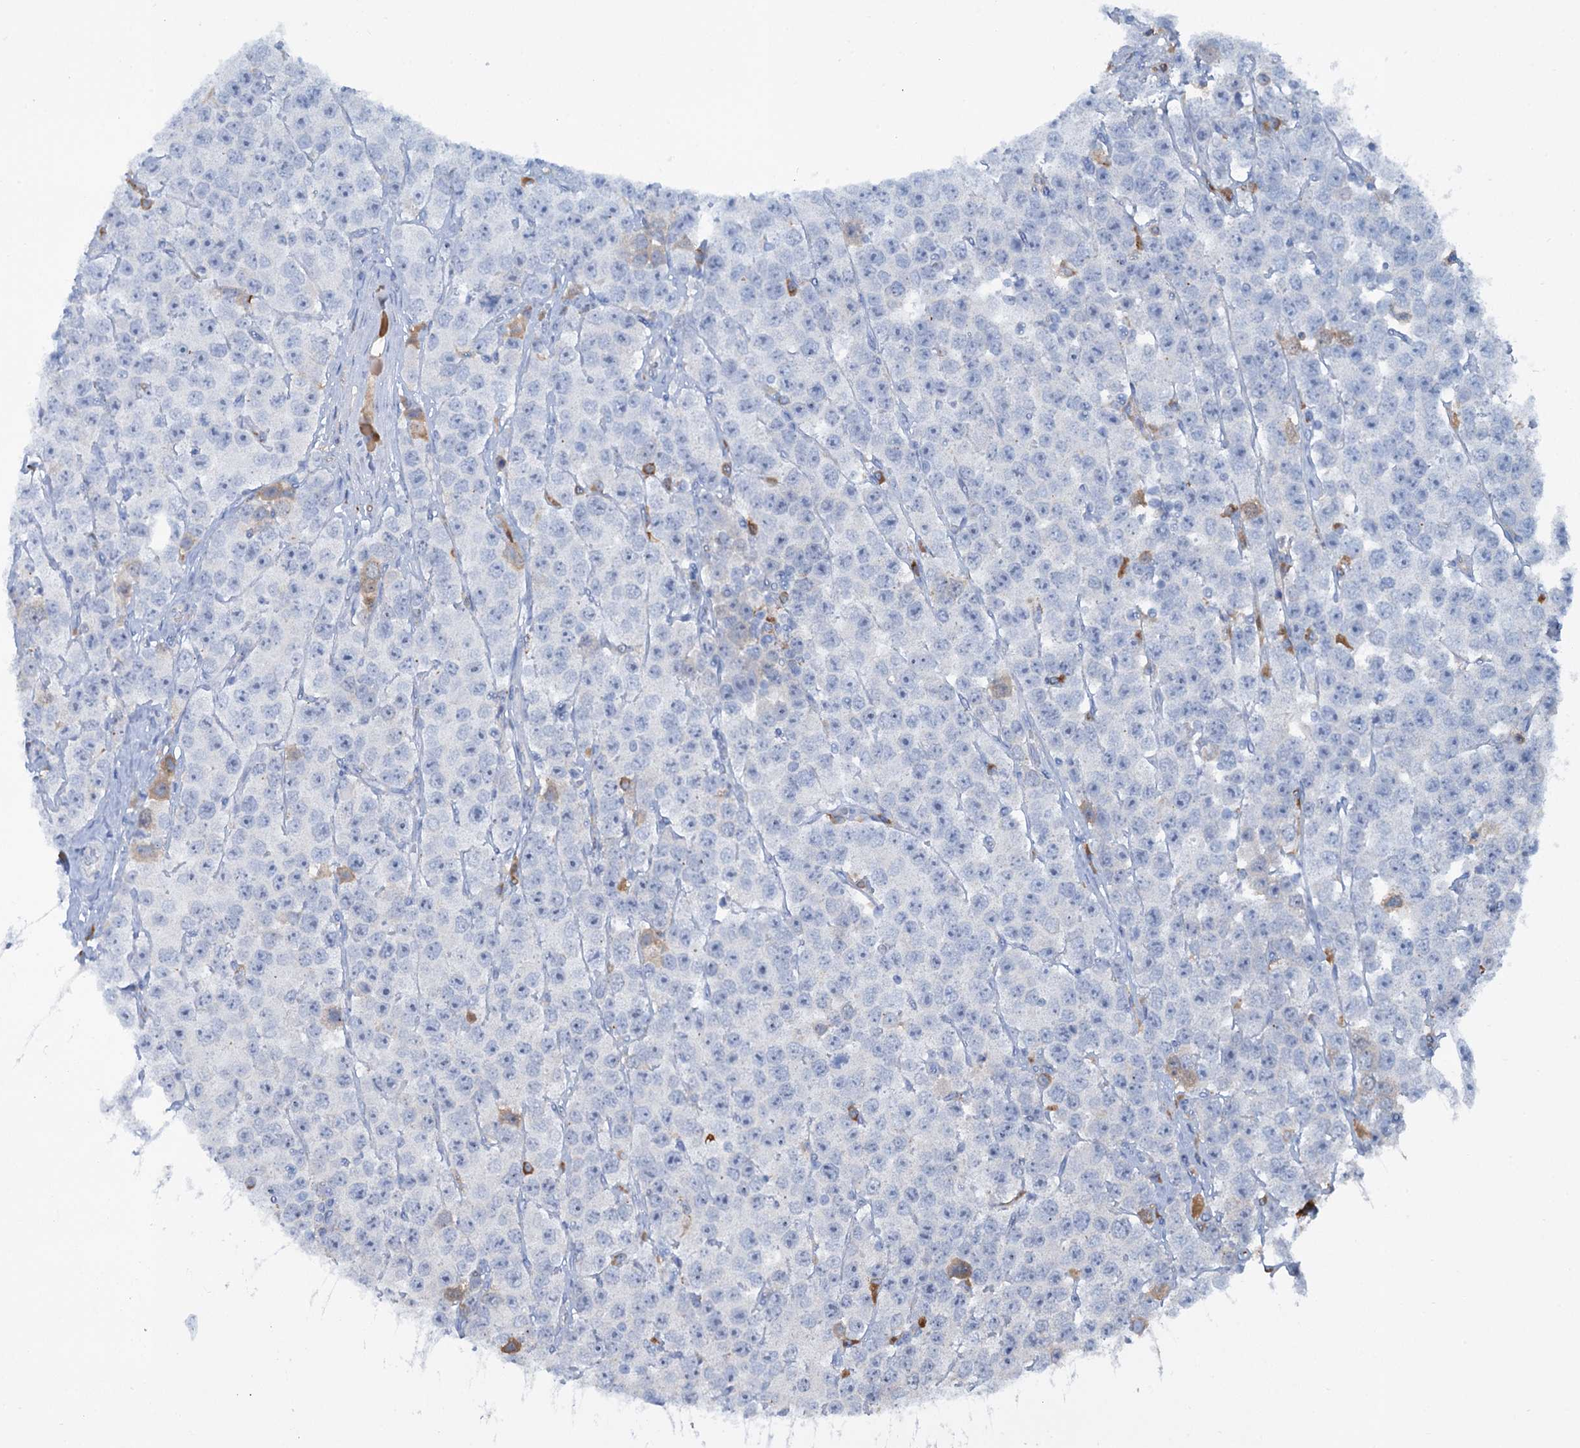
{"staining": {"intensity": "negative", "quantity": "none", "location": "none"}, "tissue": "testis cancer", "cell_type": "Tumor cells", "image_type": "cancer", "snomed": [{"axis": "morphology", "description": "Seminoma, NOS"}, {"axis": "topography", "description": "Testis"}], "caption": "Immunohistochemistry of testis seminoma demonstrates no positivity in tumor cells.", "gene": "LPIN1", "patient": {"sex": "male", "age": 28}}